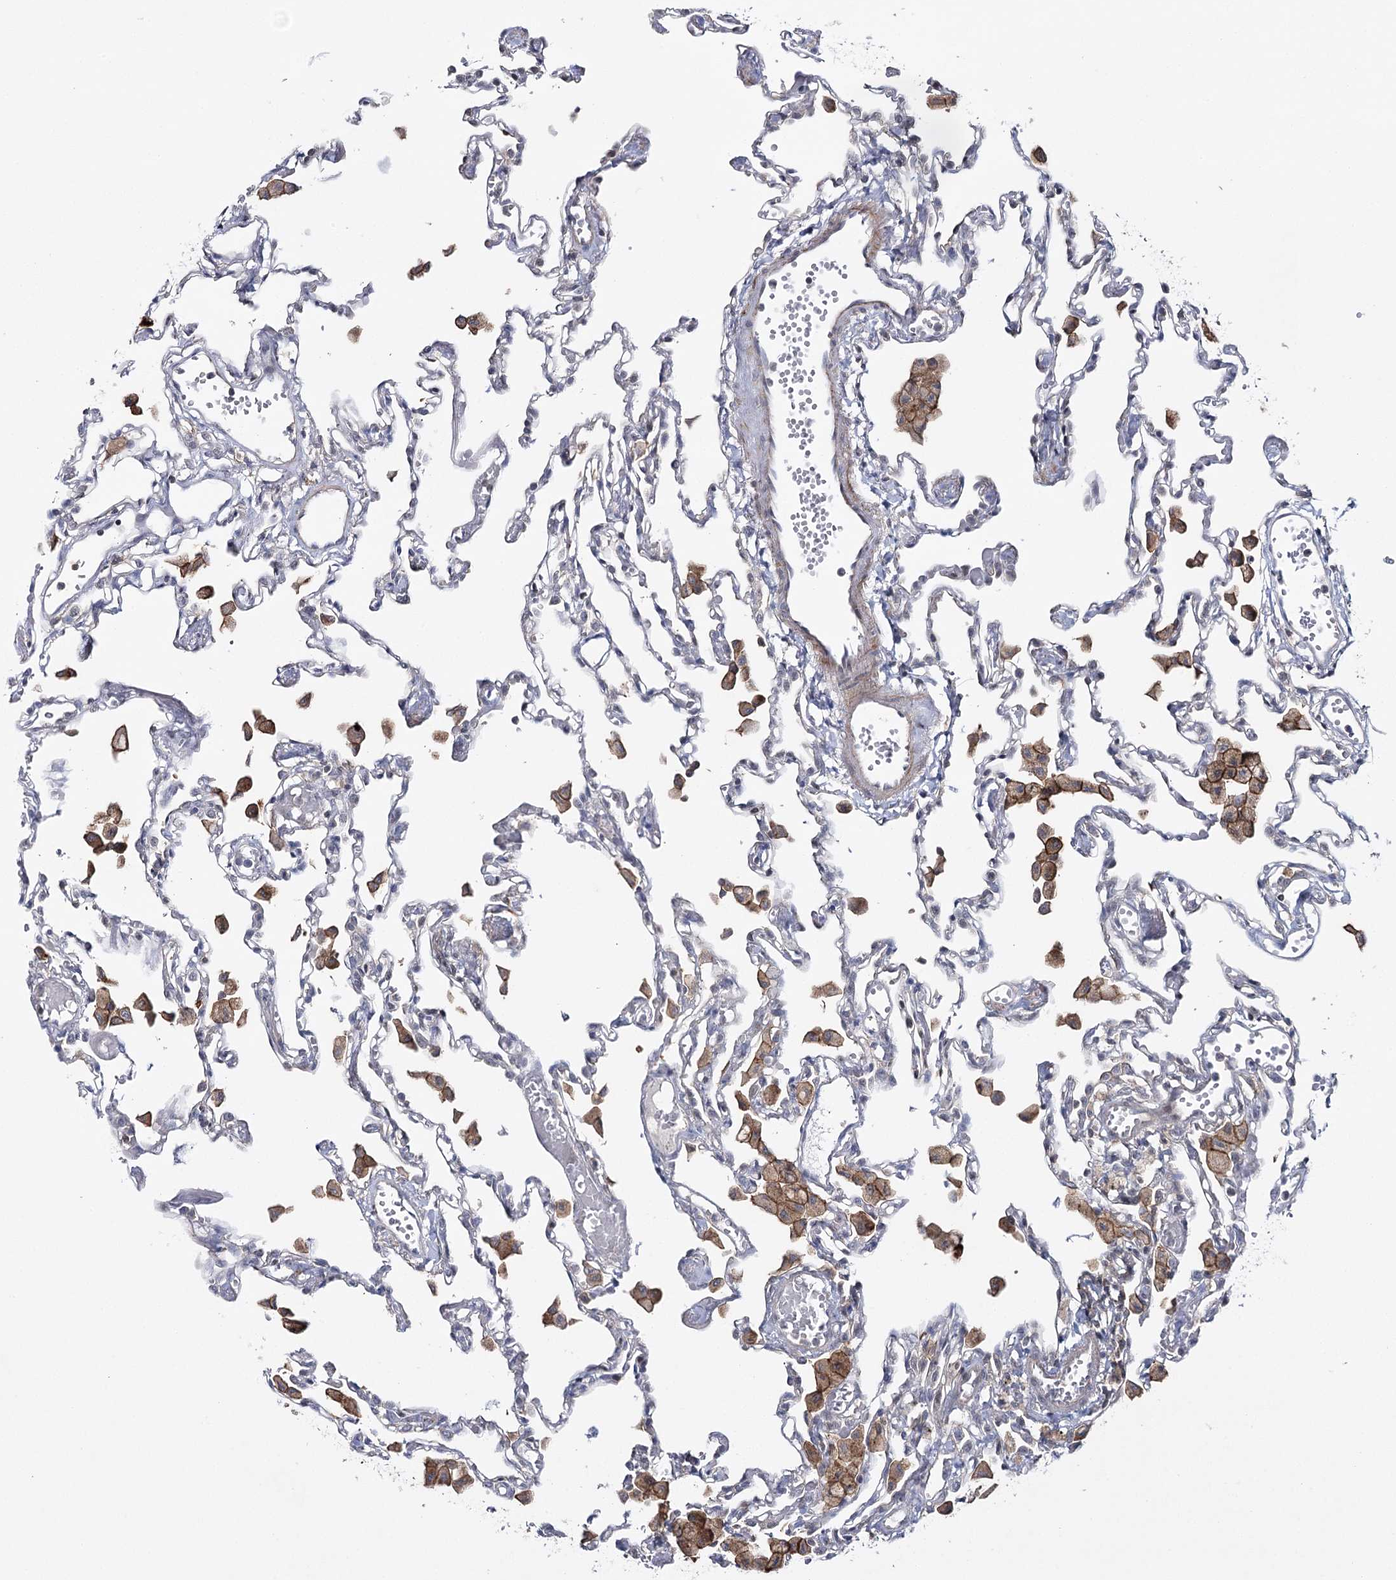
{"staining": {"intensity": "negative", "quantity": "none", "location": "none"}, "tissue": "lung", "cell_type": "Alveolar cells", "image_type": "normal", "snomed": [{"axis": "morphology", "description": "Normal tissue, NOS"}, {"axis": "topography", "description": "Bronchus"}, {"axis": "topography", "description": "Lung"}], "caption": "High magnification brightfield microscopy of normal lung stained with DAB (brown) and counterstained with hematoxylin (blue): alveolar cells show no significant expression. (Stains: DAB (3,3'-diaminobenzidine) immunohistochemistry (IHC) with hematoxylin counter stain, Microscopy: brightfield microscopy at high magnification).", "gene": "ZC3H8", "patient": {"sex": "female", "age": 49}}